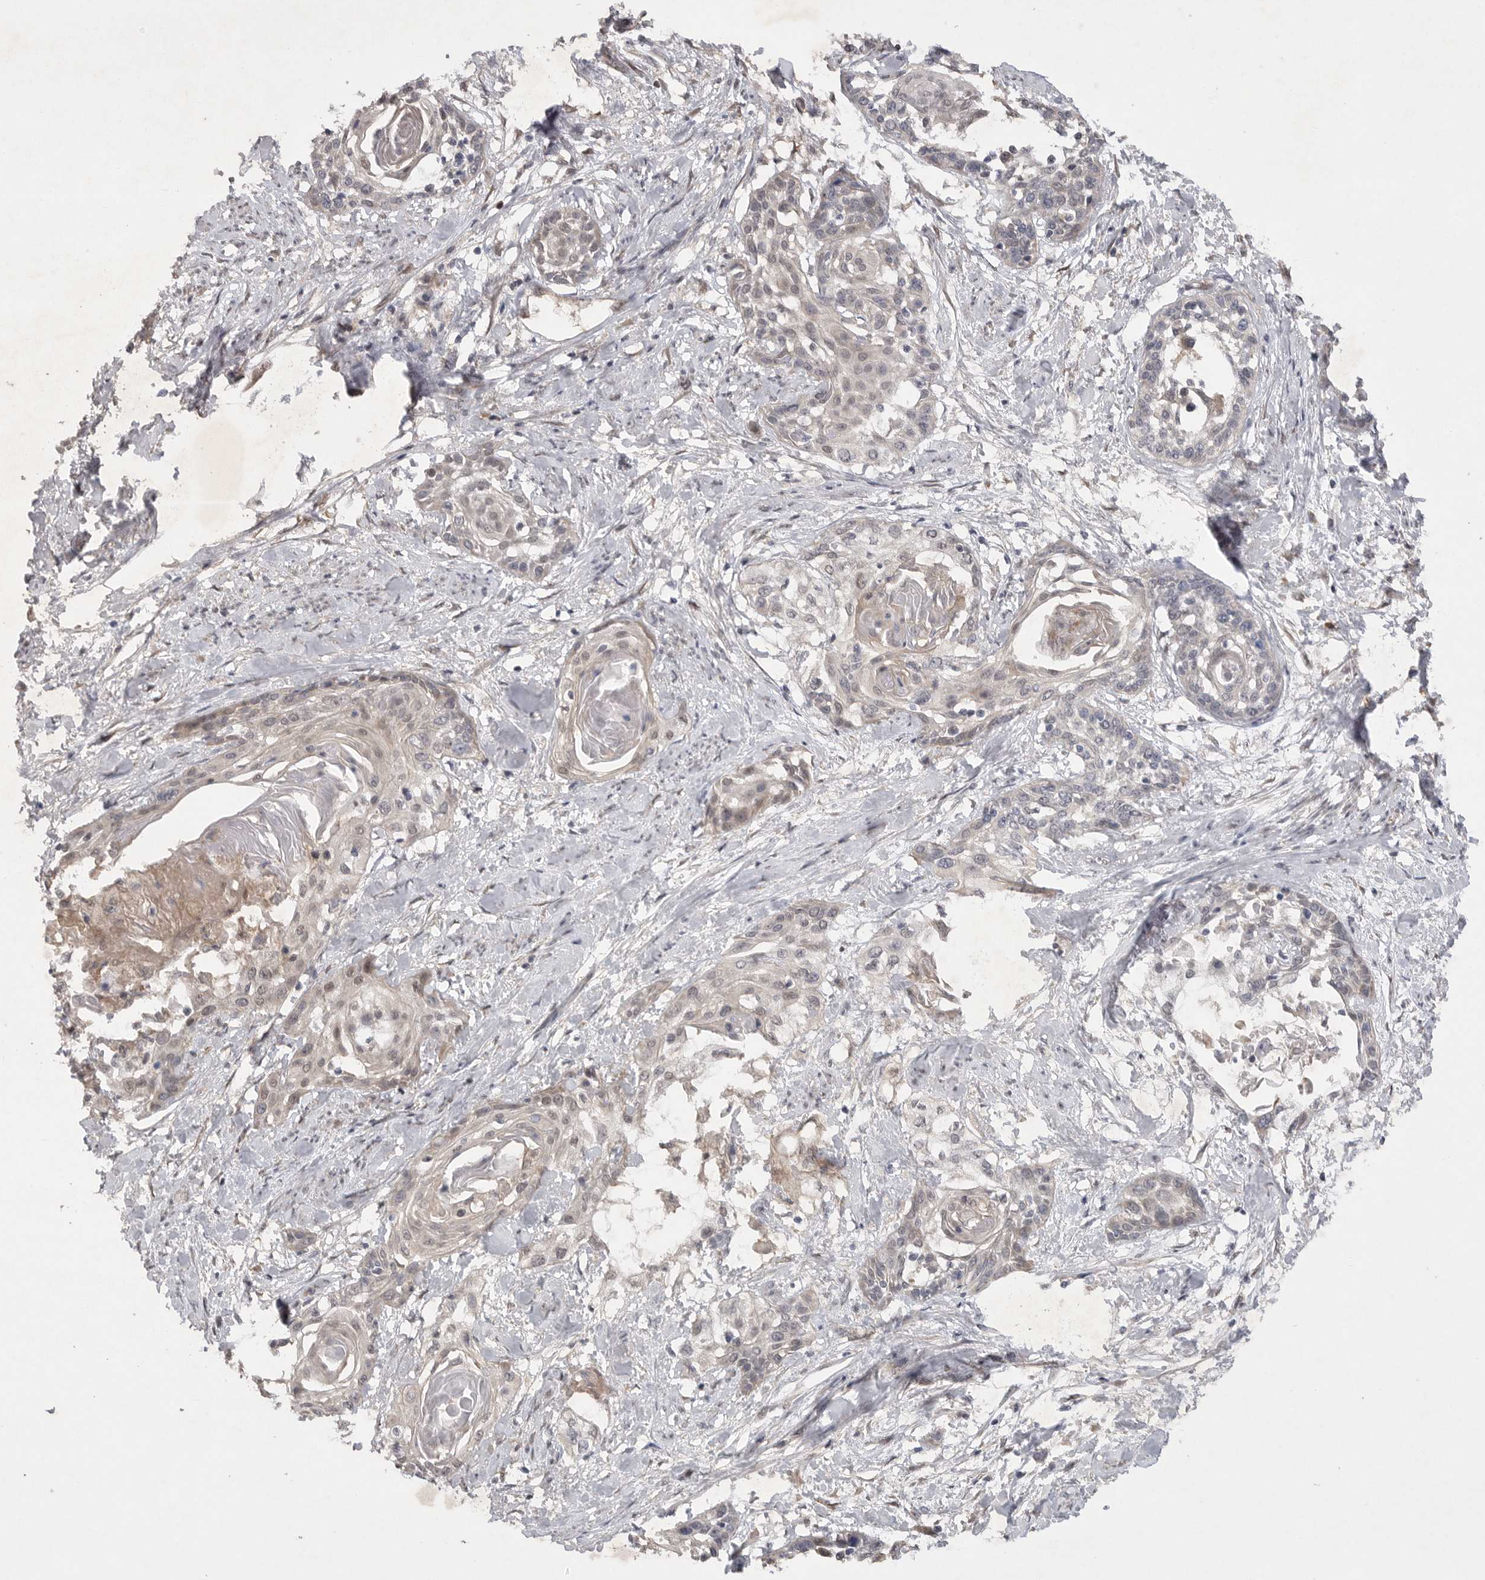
{"staining": {"intensity": "weak", "quantity": "<25%", "location": "cytoplasmic/membranous"}, "tissue": "cervical cancer", "cell_type": "Tumor cells", "image_type": "cancer", "snomed": [{"axis": "morphology", "description": "Squamous cell carcinoma, NOS"}, {"axis": "topography", "description": "Cervix"}], "caption": "This histopathology image is of cervical squamous cell carcinoma stained with immunohistochemistry to label a protein in brown with the nuclei are counter-stained blue. There is no staining in tumor cells.", "gene": "EDEM3", "patient": {"sex": "female", "age": 57}}